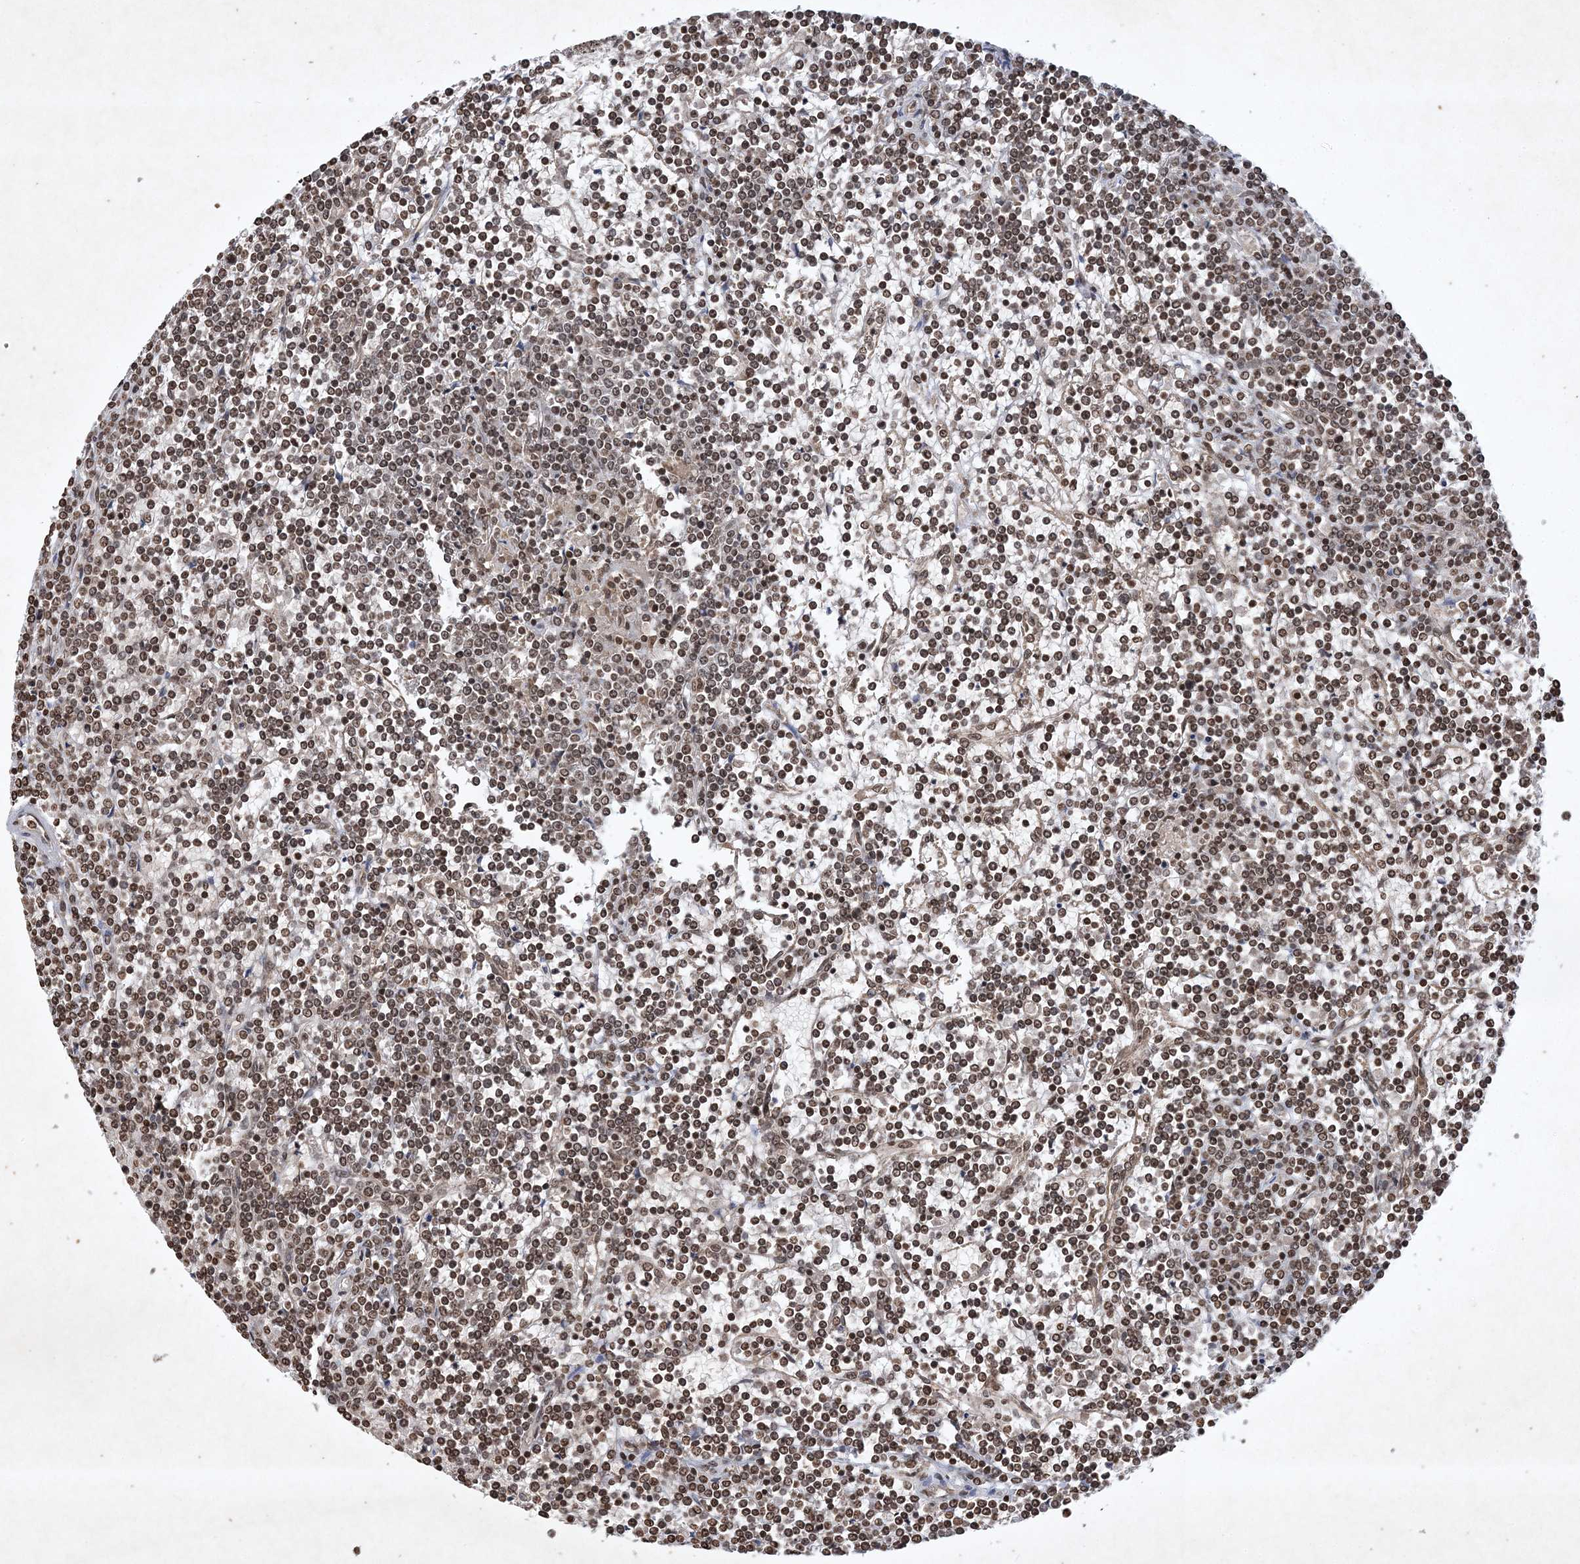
{"staining": {"intensity": "moderate", "quantity": ">75%", "location": "nuclear"}, "tissue": "lymphoma", "cell_type": "Tumor cells", "image_type": "cancer", "snomed": [{"axis": "morphology", "description": "Malignant lymphoma, non-Hodgkin's type, Low grade"}, {"axis": "topography", "description": "Spleen"}], "caption": "Protein expression analysis of lymphoma reveals moderate nuclear positivity in about >75% of tumor cells.", "gene": "NEDD9", "patient": {"sex": "female", "age": 19}}